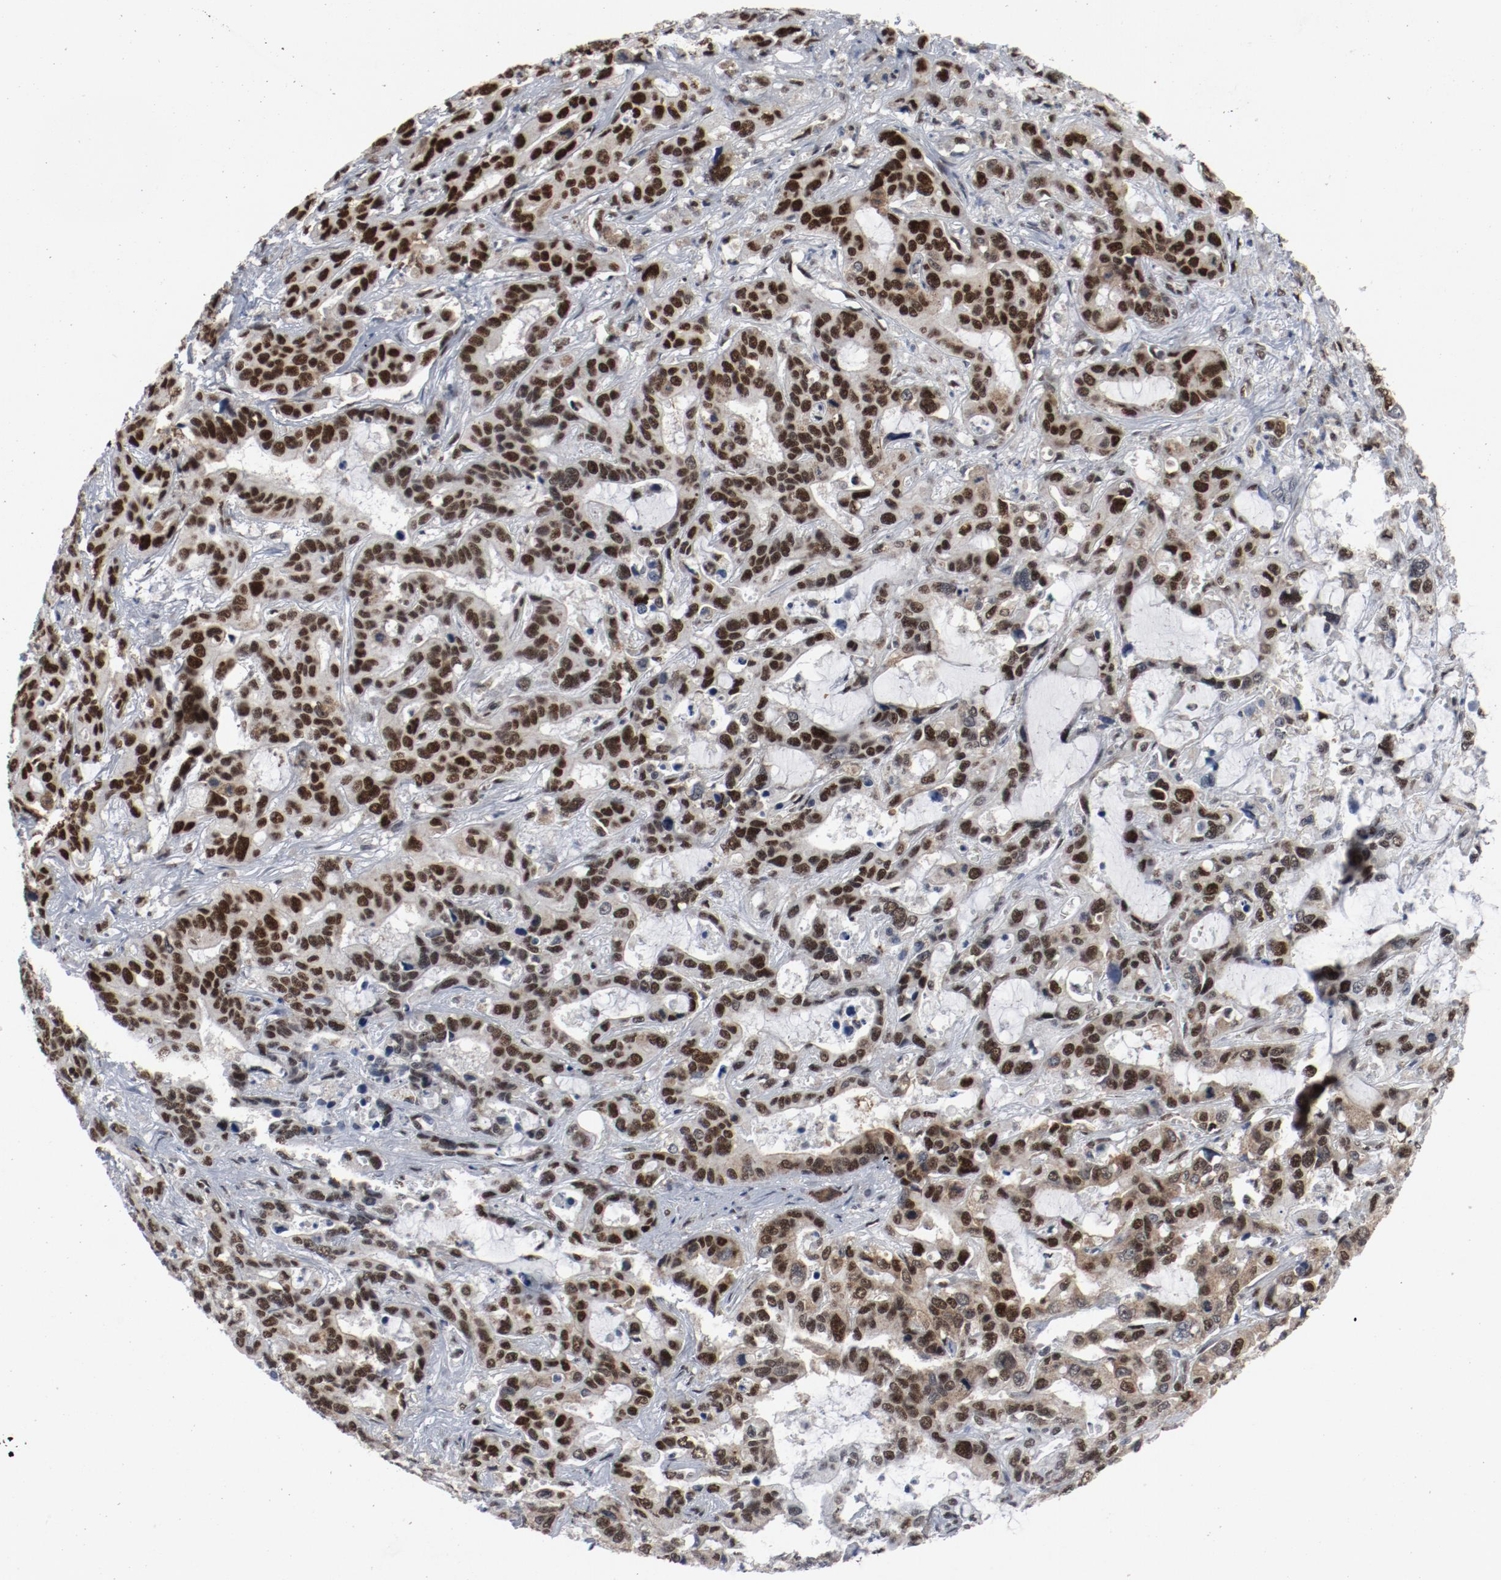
{"staining": {"intensity": "strong", "quantity": ">75%", "location": "nuclear"}, "tissue": "liver cancer", "cell_type": "Tumor cells", "image_type": "cancer", "snomed": [{"axis": "morphology", "description": "Cholangiocarcinoma"}, {"axis": "topography", "description": "Liver"}], "caption": "A histopathology image showing strong nuclear staining in about >75% of tumor cells in cholangiocarcinoma (liver), as visualized by brown immunohistochemical staining.", "gene": "JMJD6", "patient": {"sex": "female", "age": 65}}